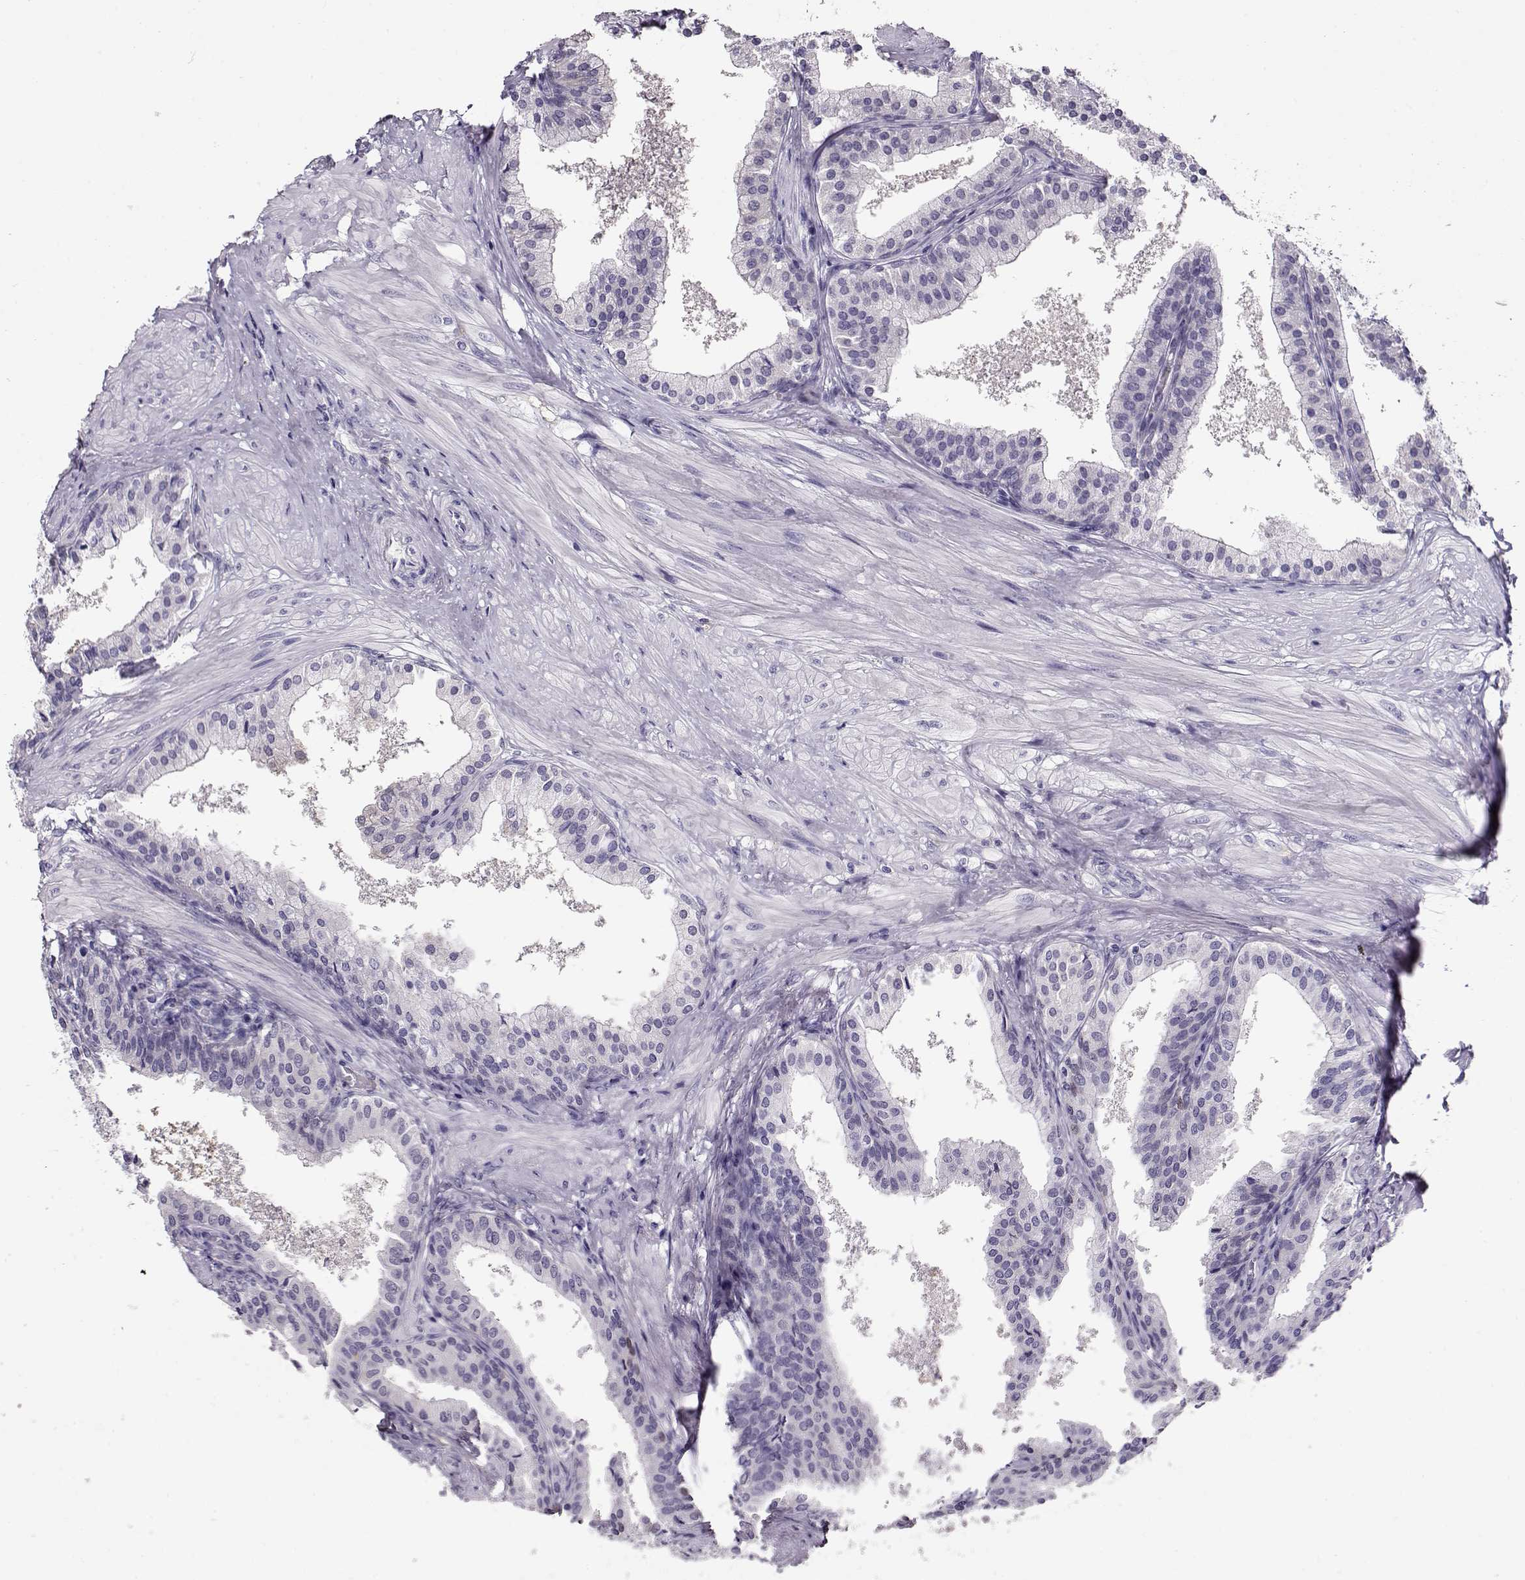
{"staining": {"intensity": "negative", "quantity": "none", "location": "none"}, "tissue": "prostate cancer", "cell_type": "Tumor cells", "image_type": "cancer", "snomed": [{"axis": "morphology", "description": "Adenocarcinoma, Low grade"}, {"axis": "topography", "description": "Prostate"}], "caption": "Immunohistochemical staining of human low-grade adenocarcinoma (prostate) exhibits no significant expression in tumor cells.", "gene": "CCR8", "patient": {"sex": "male", "age": 56}}